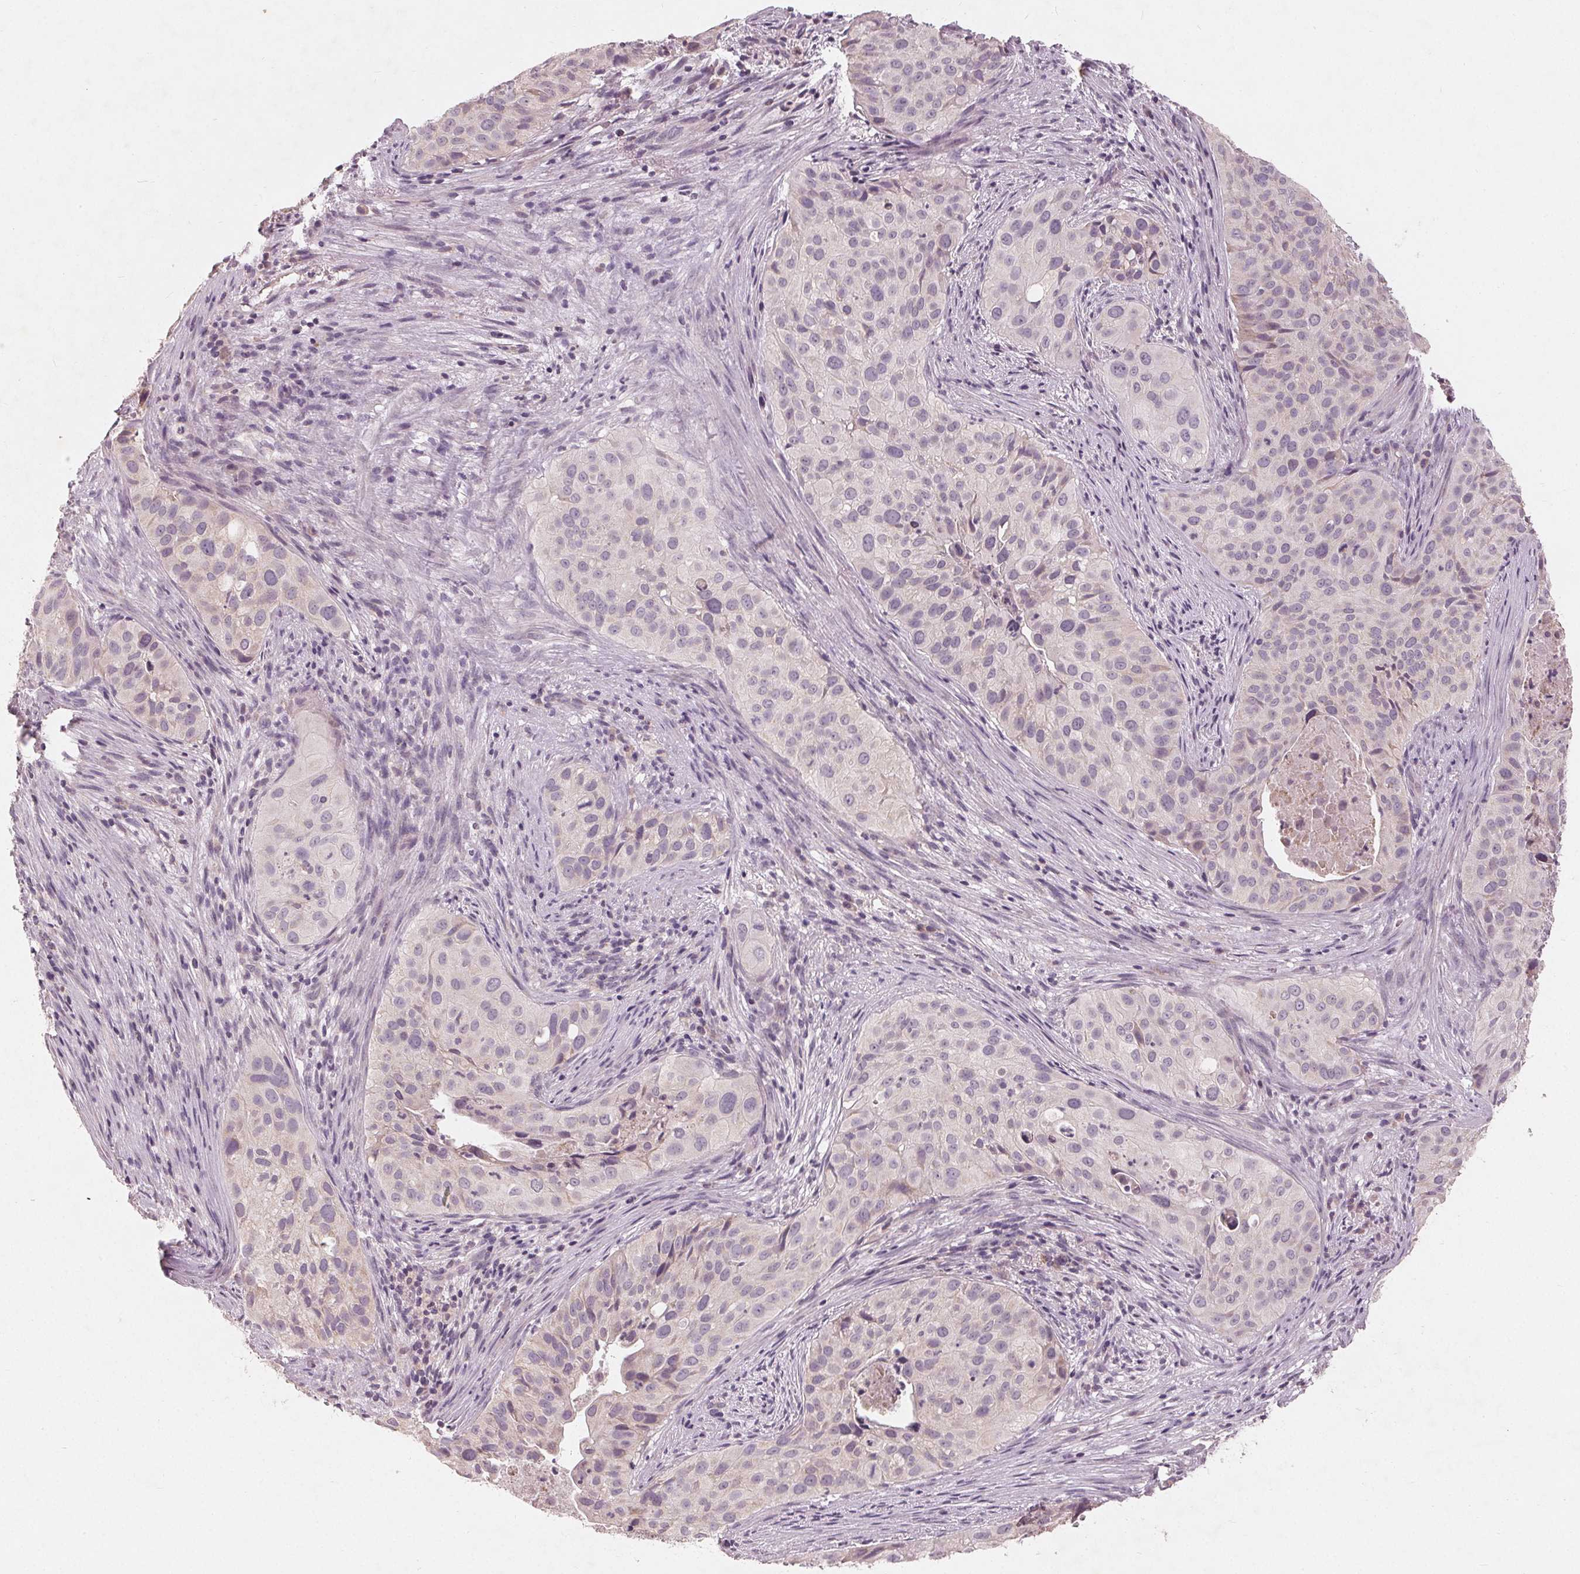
{"staining": {"intensity": "negative", "quantity": "none", "location": "none"}, "tissue": "cervical cancer", "cell_type": "Tumor cells", "image_type": "cancer", "snomed": [{"axis": "morphology", "description": "Squamous cell carcinoma, NOS"}, {"axis": "topography", "description": "Cervix"}], "caption": "Immunohistochemistry (IHC) micrograph of cervical cancer stained for a protein (brown), which demonstrates no staining in tumor cells. (Brightfield microscopy of DAB (3,3'-diaminobenzidine) IHC at high magnification).", "gene": "TRIM60", "patient": {"sex": "female", "age": 38}}